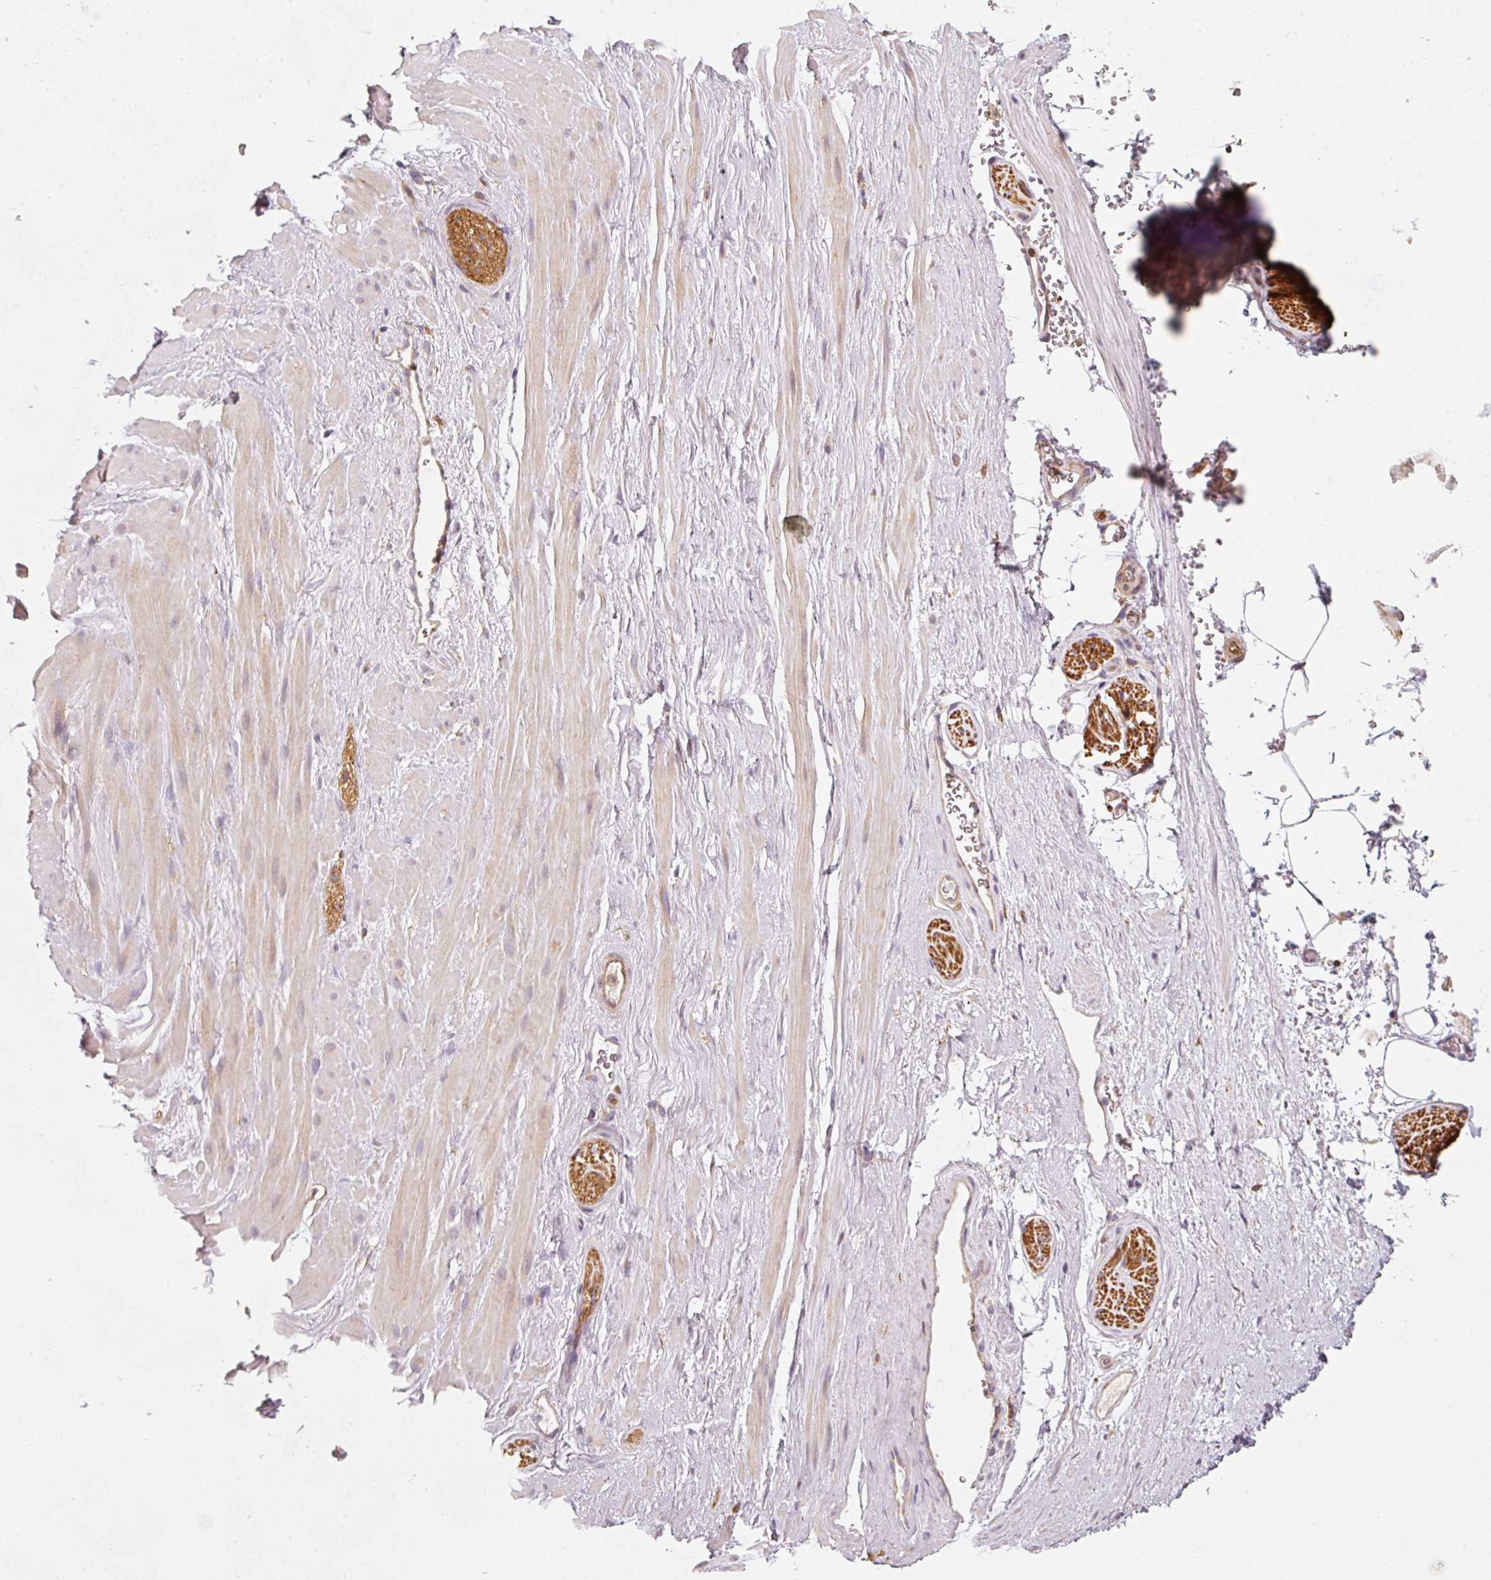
{"staining": {"intensity": "negative", "quantity": "none", "location": "none"}, "tissue": "adipose tissue", "cell_type": "Adipocytes", "image_type": "normal", "snomed": [{"axis": "morphology", "description": "Normal tissue, NOS"}, {"axis": "topography", "description": "Prostate"}, {"axis": "topography", "description": "Peripheral nerve tissue"}], "caption": "Histopathology image shows no protein staining in adipocytes of unremarkable adipose tissue. (DAB (3,3'-diaminobenzidine) IHC with hematoxylin counter stain).", "gene": "IQGAP2", "patient": {"sex": "male", "age": 61}}